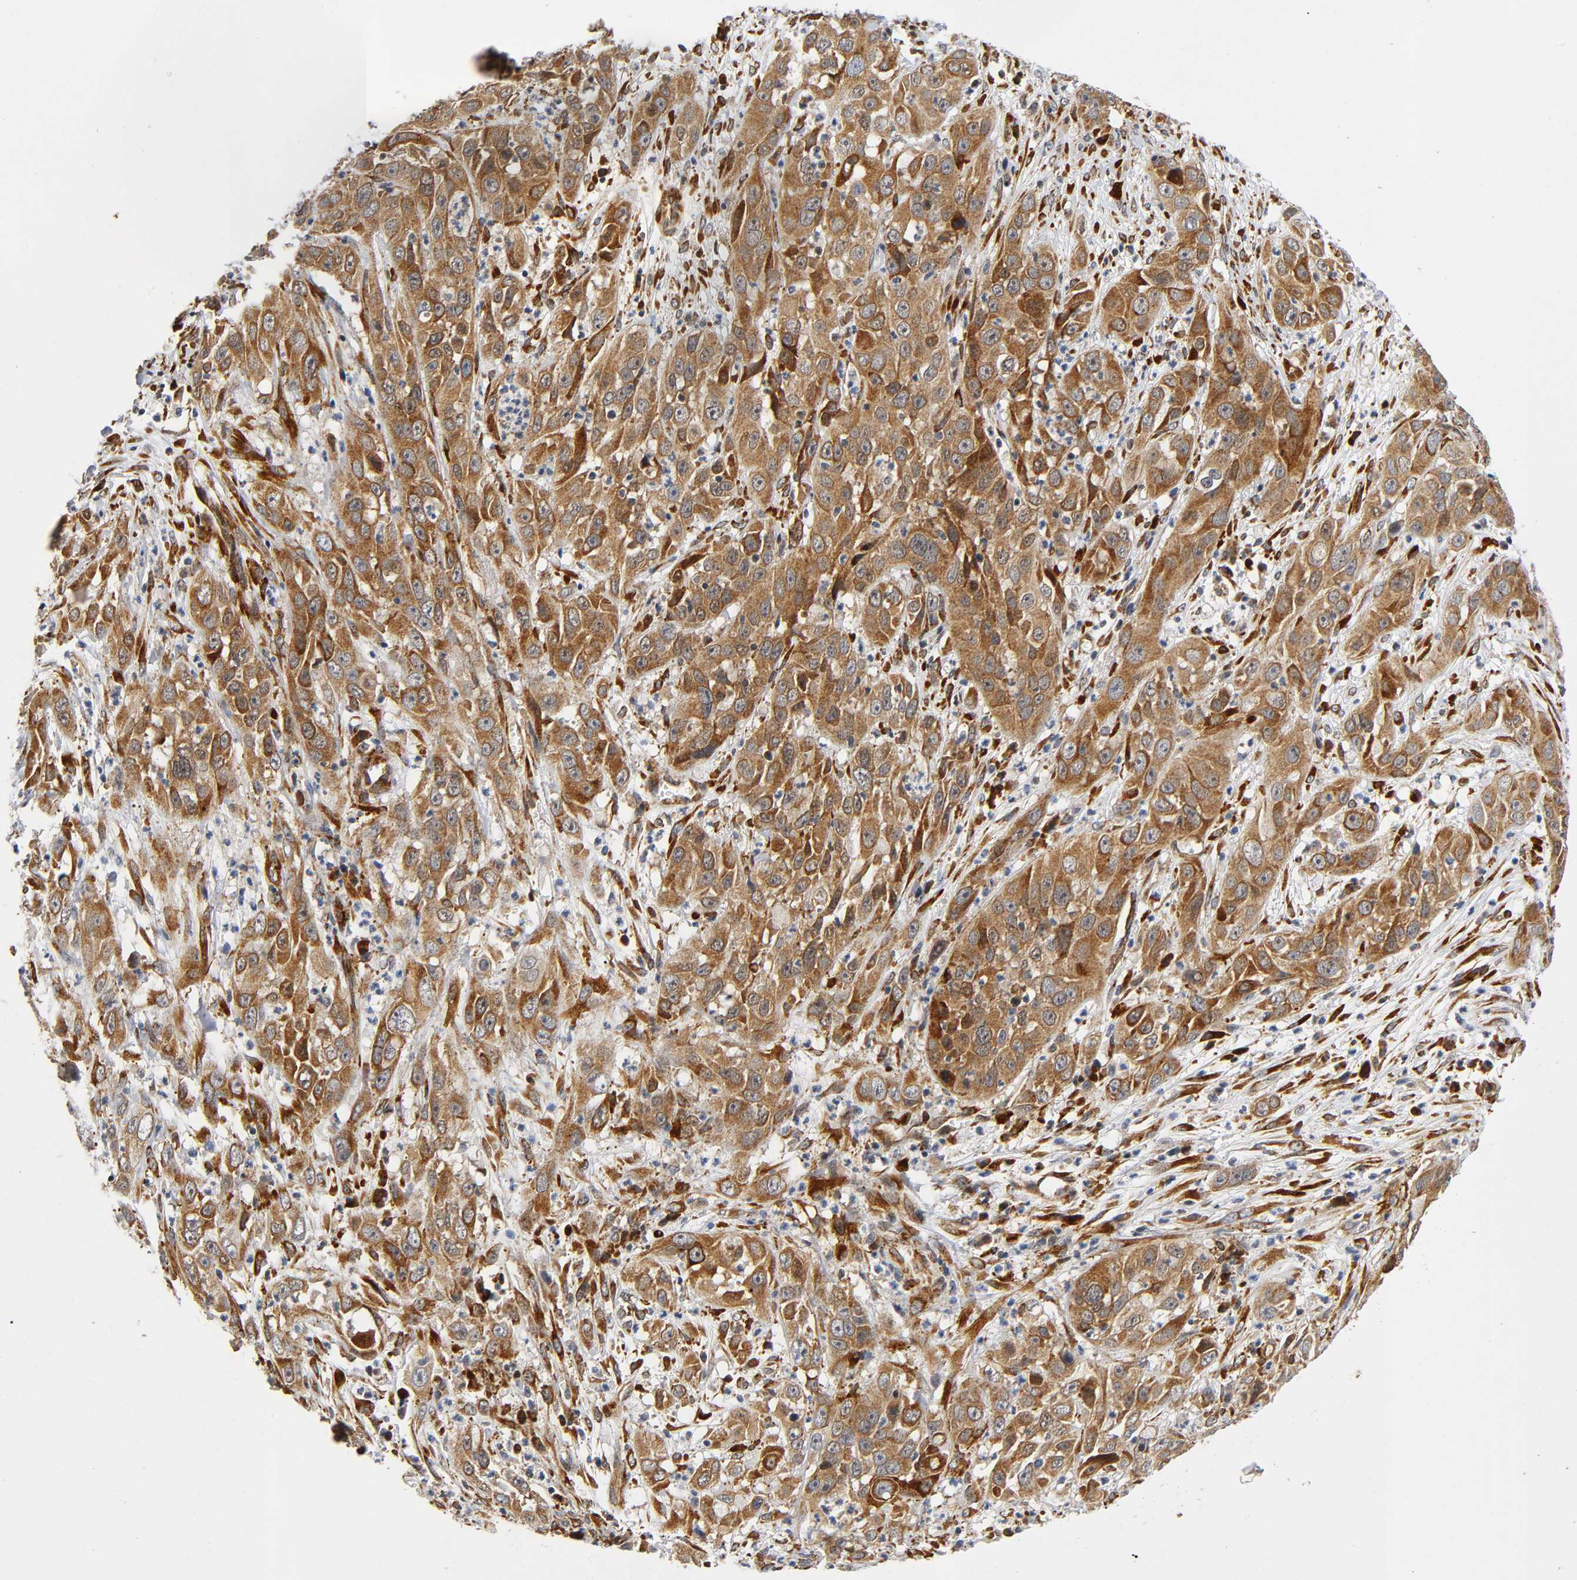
{"staining": {"intensity": "strong", "quantity": ">75%", "location": "cytoplasmic/membranous"}, "tissue": "cervical cancer", "cell_type": "Tumor cells", "image_type": "cancer", "snomed": [{"axis": "morphology", "description": "Squamous cell carcinoma, NOS"}, {"axis": "topography", "description": "Cervix"}], "caption": "Immunohistochemical staining of human cervical squamous cell carcinoma demonstrates high levels of strong cytoplasmic/membranous expression in approximately >75% of tumor cells.", "gene": "SOS2", "patient": {"sex": "female", "age": 32}}